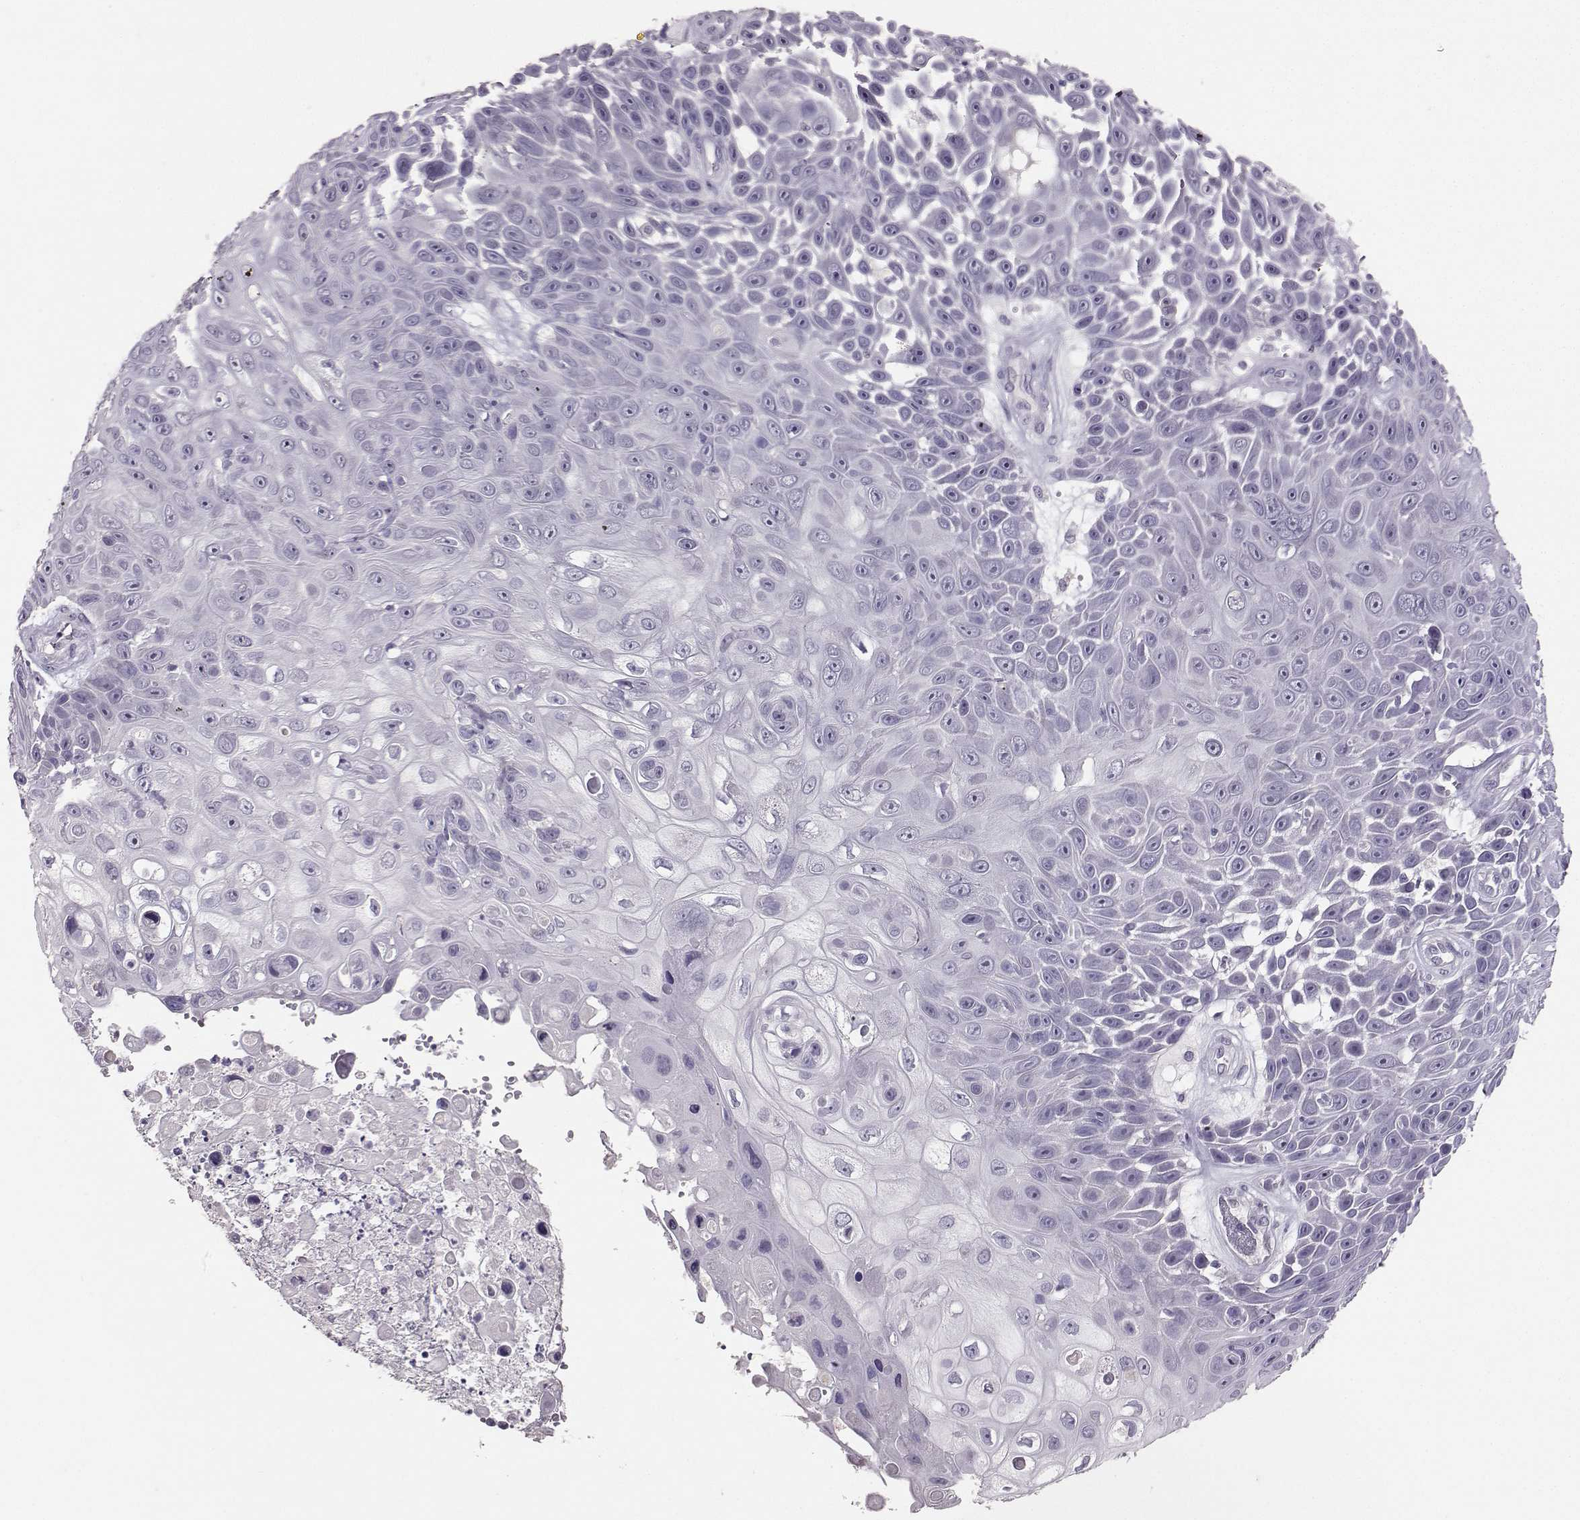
{"staining": {"intensity": "negative", "quantity": "none", "location": "none"}, "tissue": "skin cancer", "cell_type": "Tumor cells", "image_type": "cancer", "snomed": [{"axis": "morphology", "description": "Squamous cell carcinoma, NOS"}, {"axis": "topography", "description": "Skin"}], "caption": "IHC histopathology image of human skin cancer stained for a protein (brown), which shows no positivity in tumor cells.", "gene": "PKP2", "patient": {"sex": "male", "age": 82}}